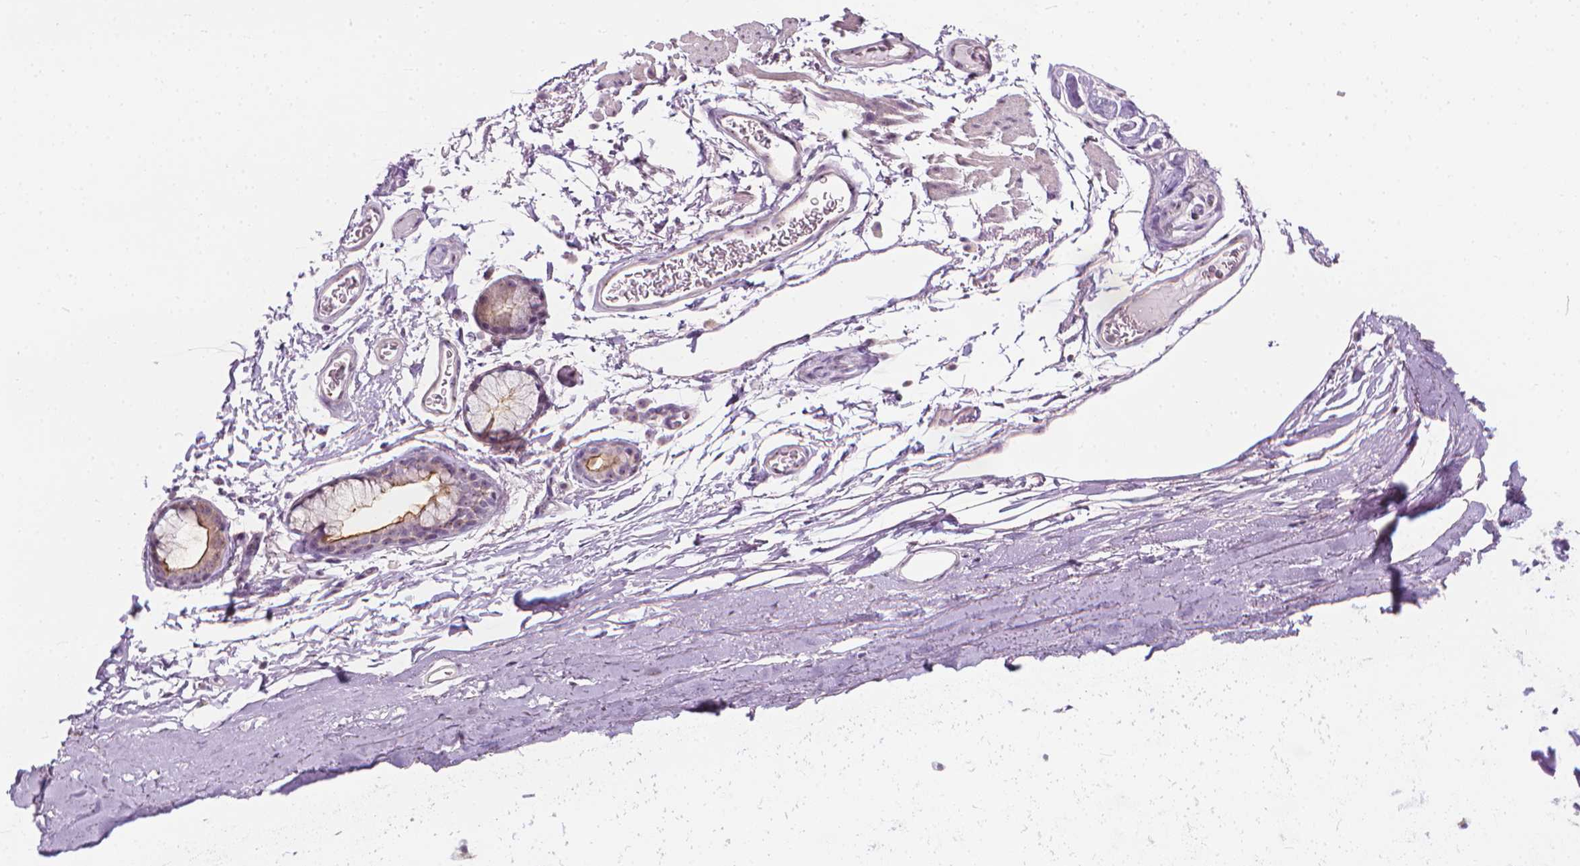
{"staining": {"intensity": "negative", "quantity": "none", "location": "none"}, "tissue": "adipose tissue", "cell_type": "Adipocytes", "image_type": "normal", "snomed": [{"axis": "morphology", "description": "Normal tissue, NOS"}, {"axis": "topography", "description": "Cartilage tissue"}, {"axis": "topography", "description": "Bronchus"}], "caption": "A micrograph of adipose tissue stained for a protein exhibits no brown staining in adipocytes.", "gene": "GPRC5A", "patient": {"sex": "female", "age": 79}}